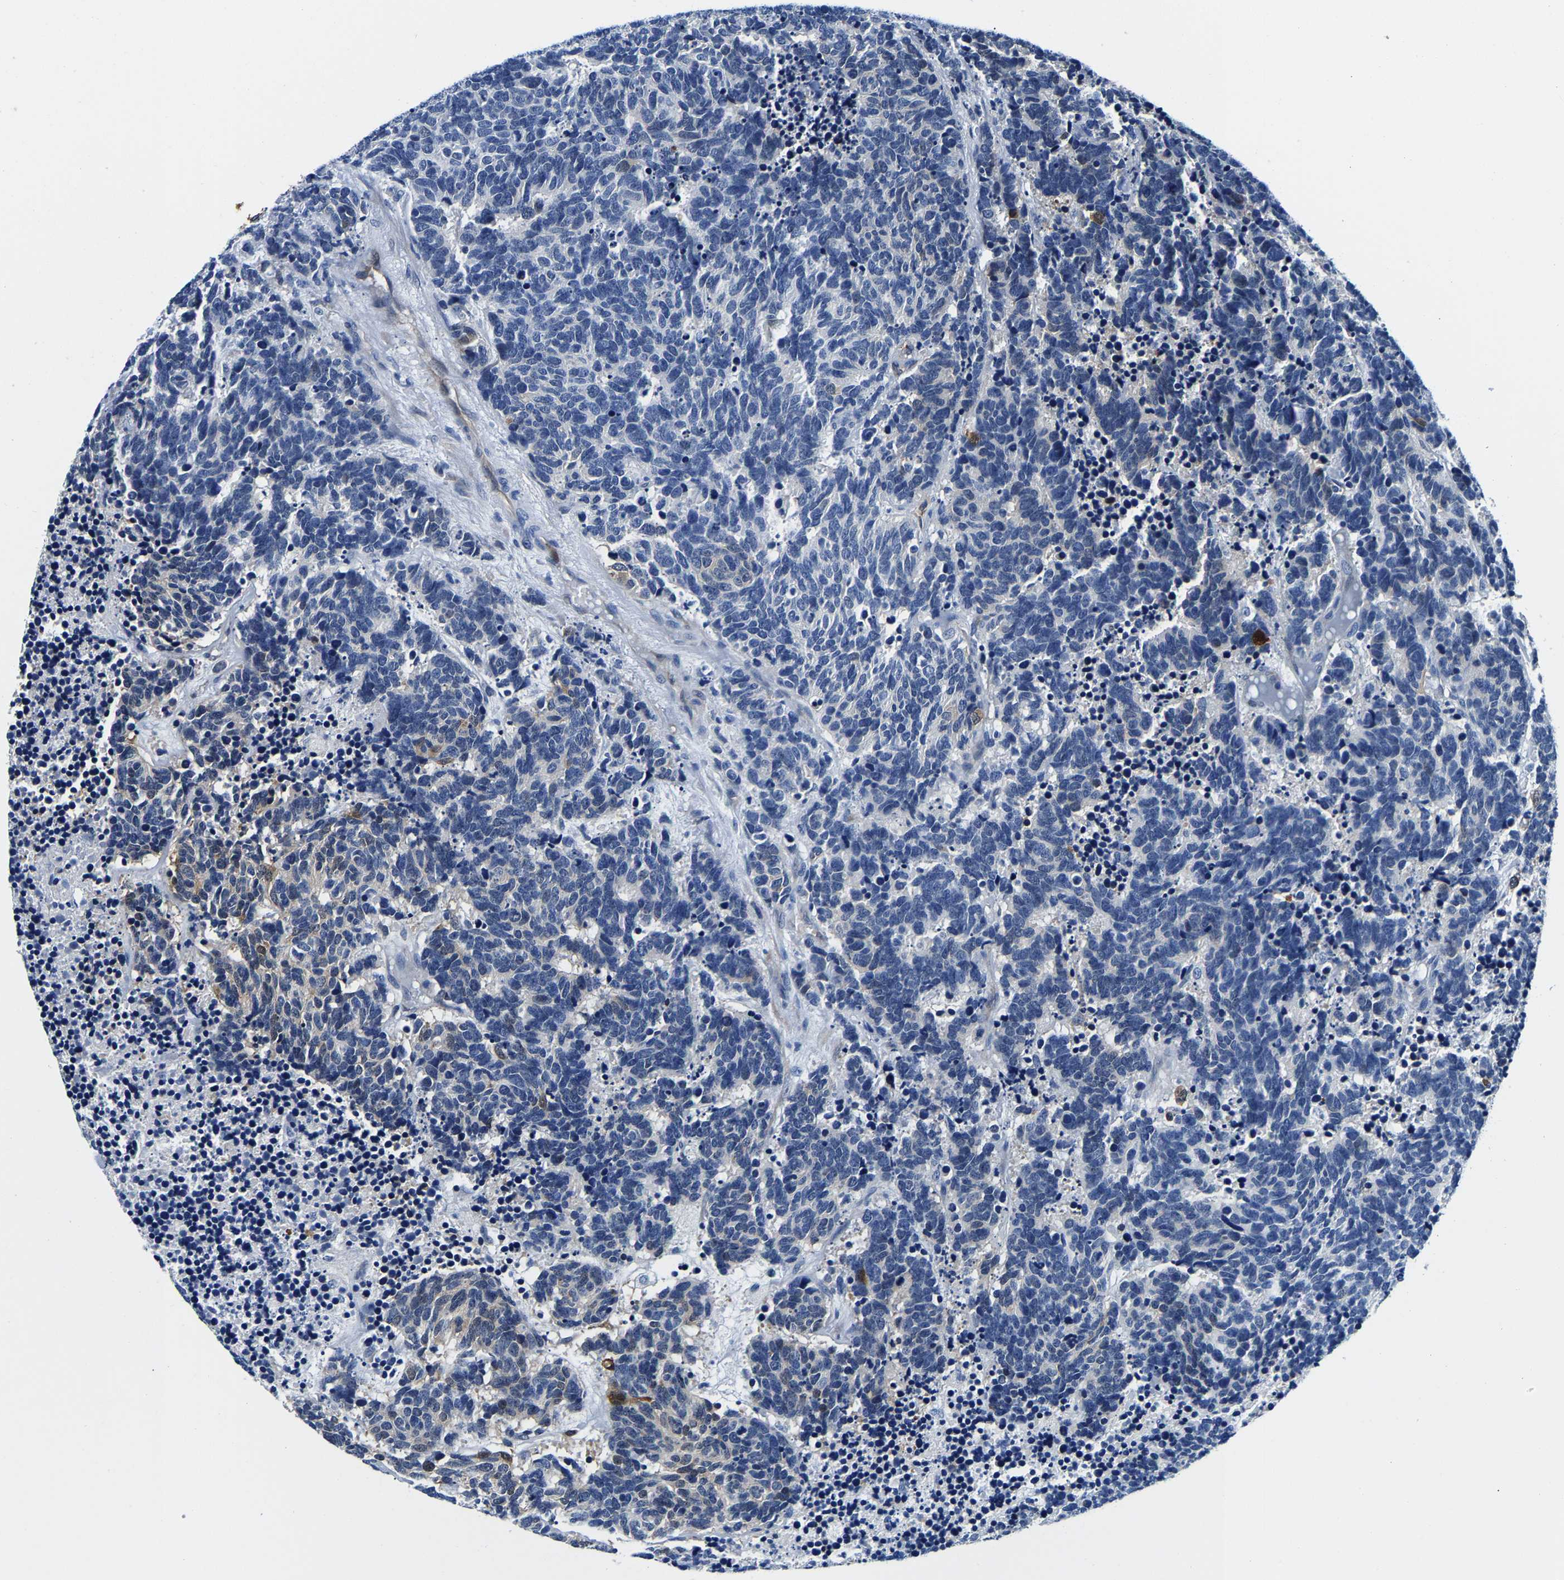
{"staining": {"intensity": "negative", "quantity": "none", "location": "none"}, "tissue": "carcinoid", "cell_type": "Tumor cells", "image_type": "cancer", "snomed": [{"axis": "morphology", "description": "Carcinoma, NOS"}, {"axis": "morphology", "description": "Carcinoid, malignant, NOS"}, {"axis": "topography", "description": "Urinary bladder"}], "caption": "IHC of human malignant carcinoid displays no positivity in tumor cells.", "gene": "S100A13", "patient": {"sex": "male", "age": 57}}